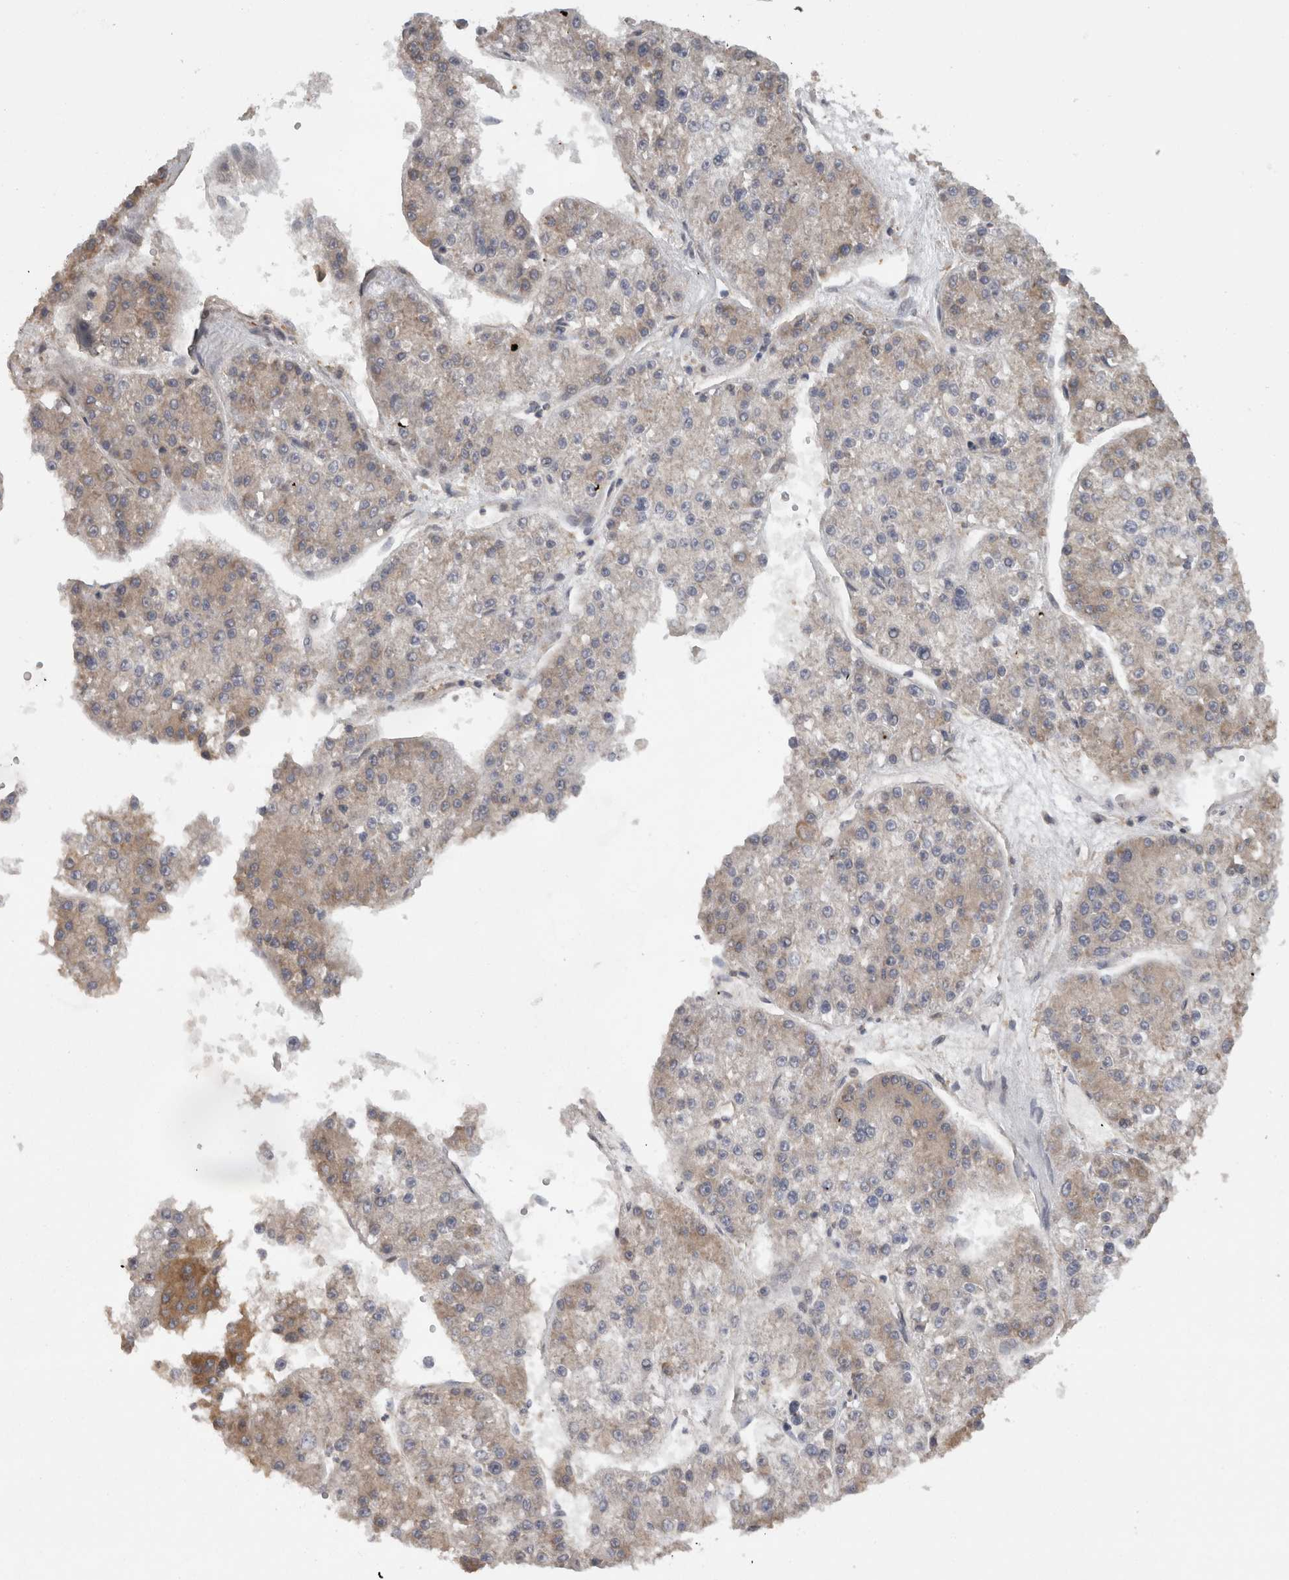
{"staining": {"intensity": "weak", "quantity": "25%-75%", "location": "cytoplasmic/membranous"}, "tissue": "liver cancer", "cell_type": "Tumor cells", "image_type": "cancer", "snomed": [{"axis": "morphology", "description": "Carcinoma, Hepatocellular, NOS"}, {"axis": "topography", "description": "Liver"}], "caption": "This is an image of IHC staining of liver cancer (hepatocellular carcinoma), which shows weak expression in the cytoplasmic/membranous of tumor cells.", "gene": "SMCR8", "patient": {"sex": "female", "age": 73}}